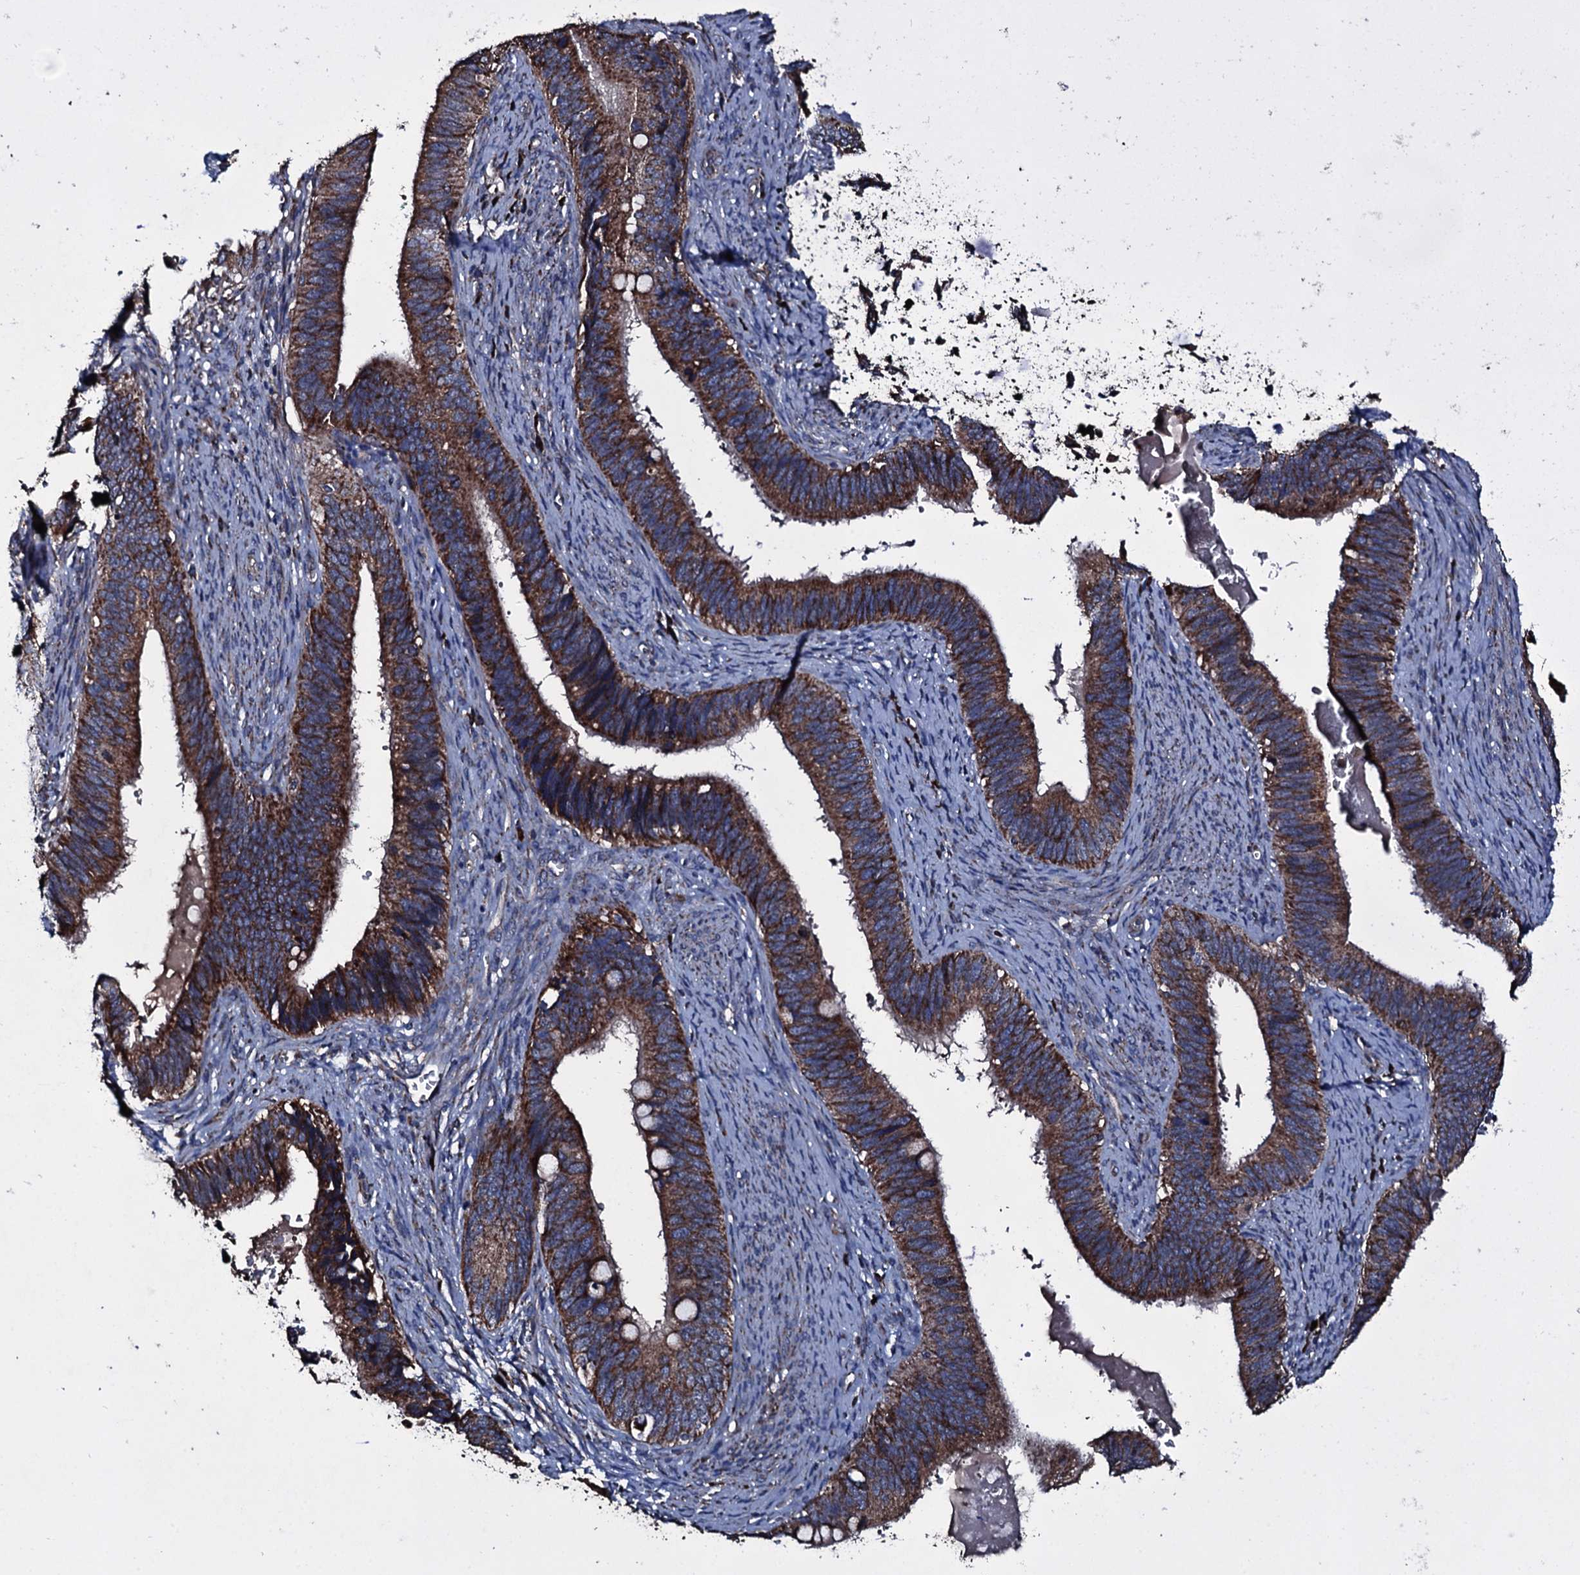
{"staining": {"intensity": "strong", "quantity": ">75%", "location": "cytoplasmic/membranous"}, "tissue": "cervical cancer", "cell_type": "Tumor cells", "image_type": "cancer", "snomed": [{"axis": "morphology", "description": "Adenocarcinoma, NOS"}, {"axis": "topography", "description": "Cervix"}], "caption": "Human cervical cancer (adenocarcinoma) stained with a brown dye displays strong cytoplasmic/membranous positive positivity in about >75% of tumor cells.", "gene": "ACSS3", "patient": {"sex": "female", "age": 42}}